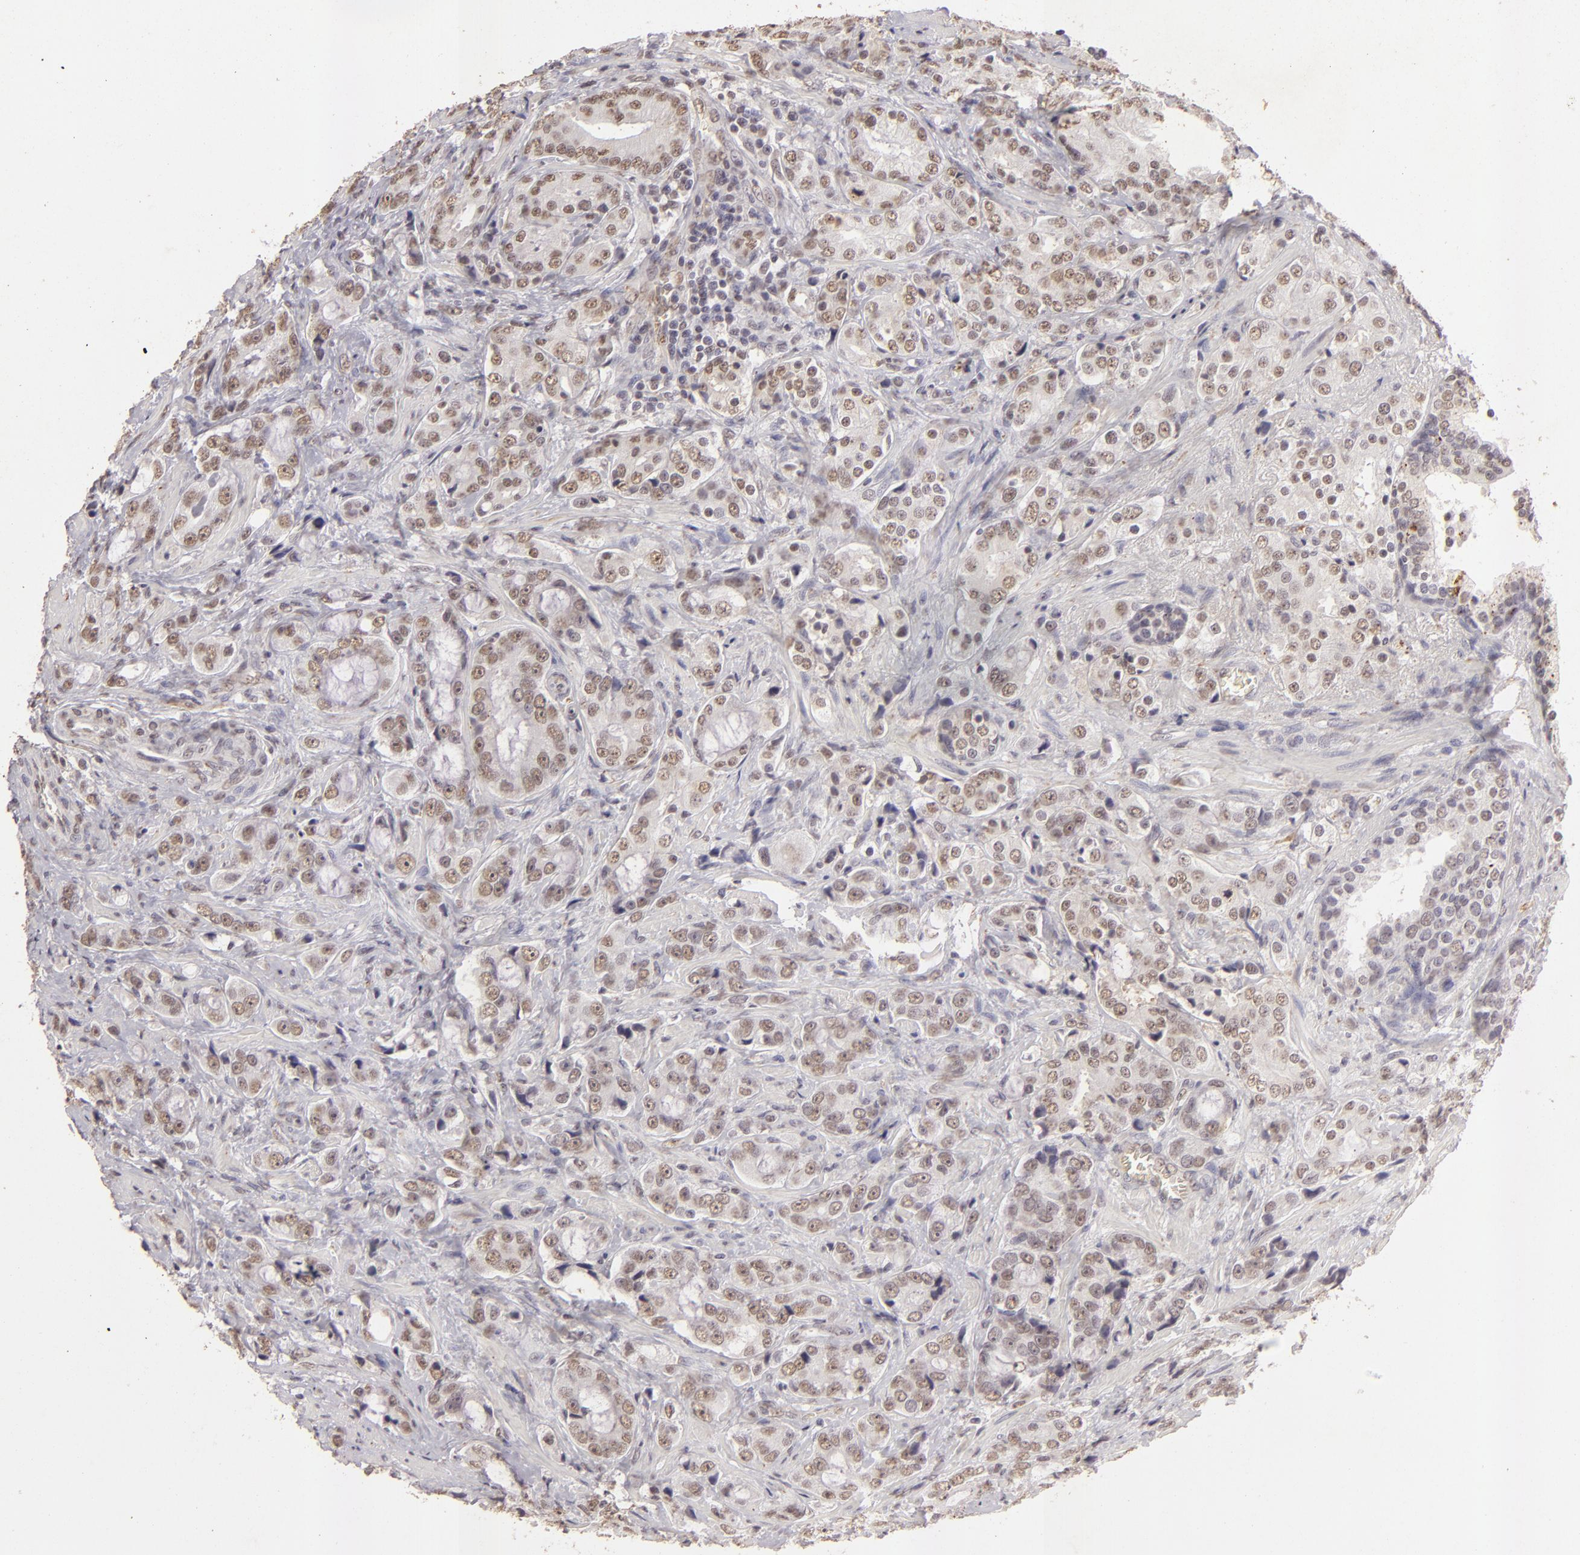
{"staining": {"intensity": "weak", "quantity": "25%-75%", "location": "nuclear"}, "tissue": "prostate cancer", "cell_type": "Tumor cells", "image_type": "cancer", "snomed": [{"axis": "morphology", "description": "Adenocarcinoma, Medium grade"}, {"axis": "topography", "description": "Prostate"}], "caption": "A low amount of weak nuclear positivity is seen in about 25%-75% of tumor cells in prostate cancer (medium-grade adenocarcinoma) tissue. Using DAB (brown) and hematoxylin (blue) stains, captured at high magnification using brightfield microscopy.", "gene": "CBX3", "patient": {"sex": "male", "age": 70}}